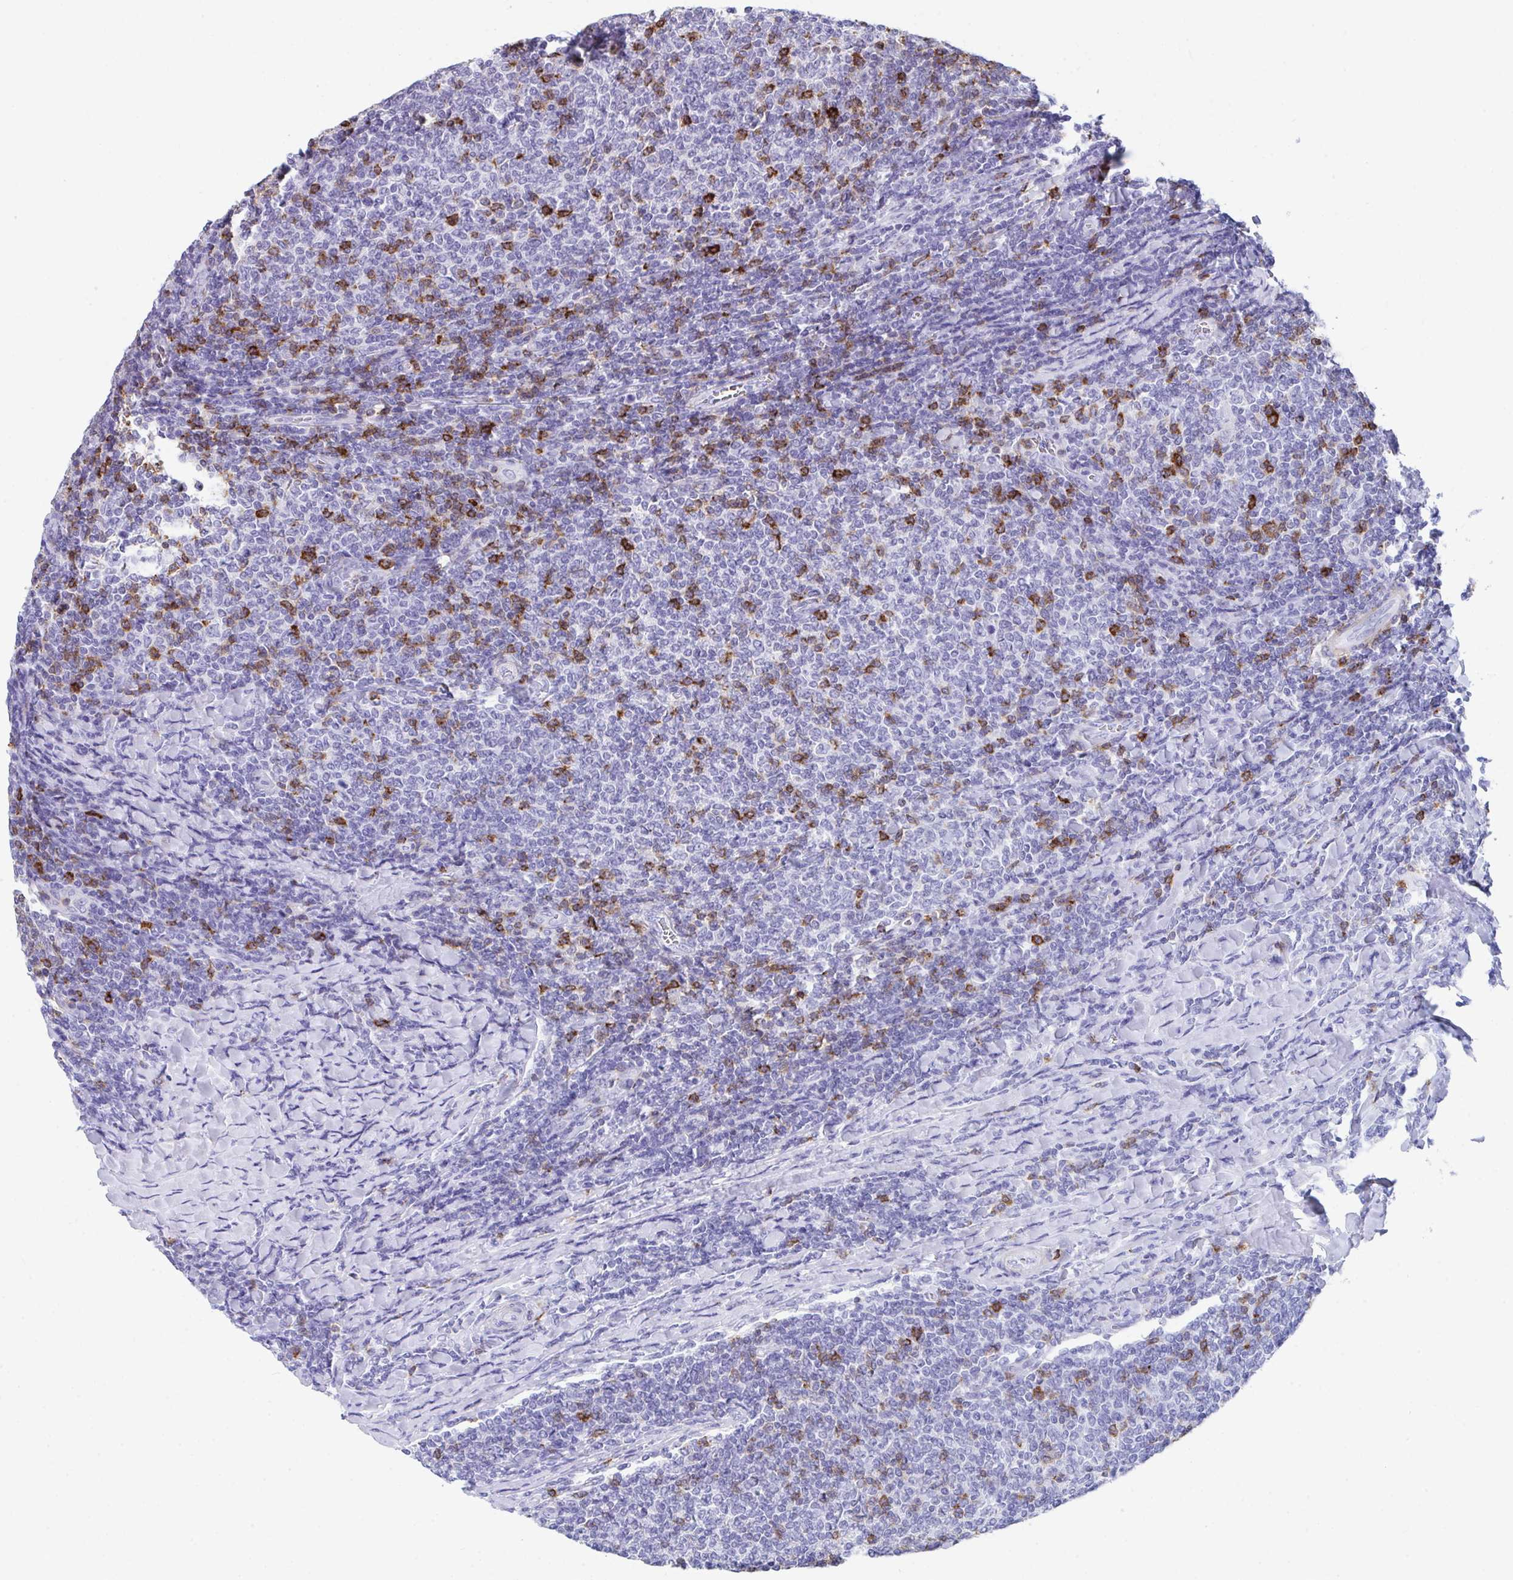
{"staining": {"intensity": "strong", "quantity": "<25%", "location": "cytoplasmic/membranous"}, "tissue": "lymphoma", "cell_type": "Tumor cells", "image_type": "cancer", "snomed": [{"axis": "morphology", "description": "Malignant lymphoma, non-Hodgkin's type, Low grade"}, {"axis": "topography", "description": "Lymph node"}], "caption": "High-magnification brightfield microscopy of lymphoma stained with DAB (3,3'-diaminobenzidine) (brown) and counterstained with hematoxylin (blue). tumor cells exhibit strong cytoplasmic/membranous expression is identified in about<25% of cells.", "gene": "CD7", "patient": {"sex": "male", "age": 52}}